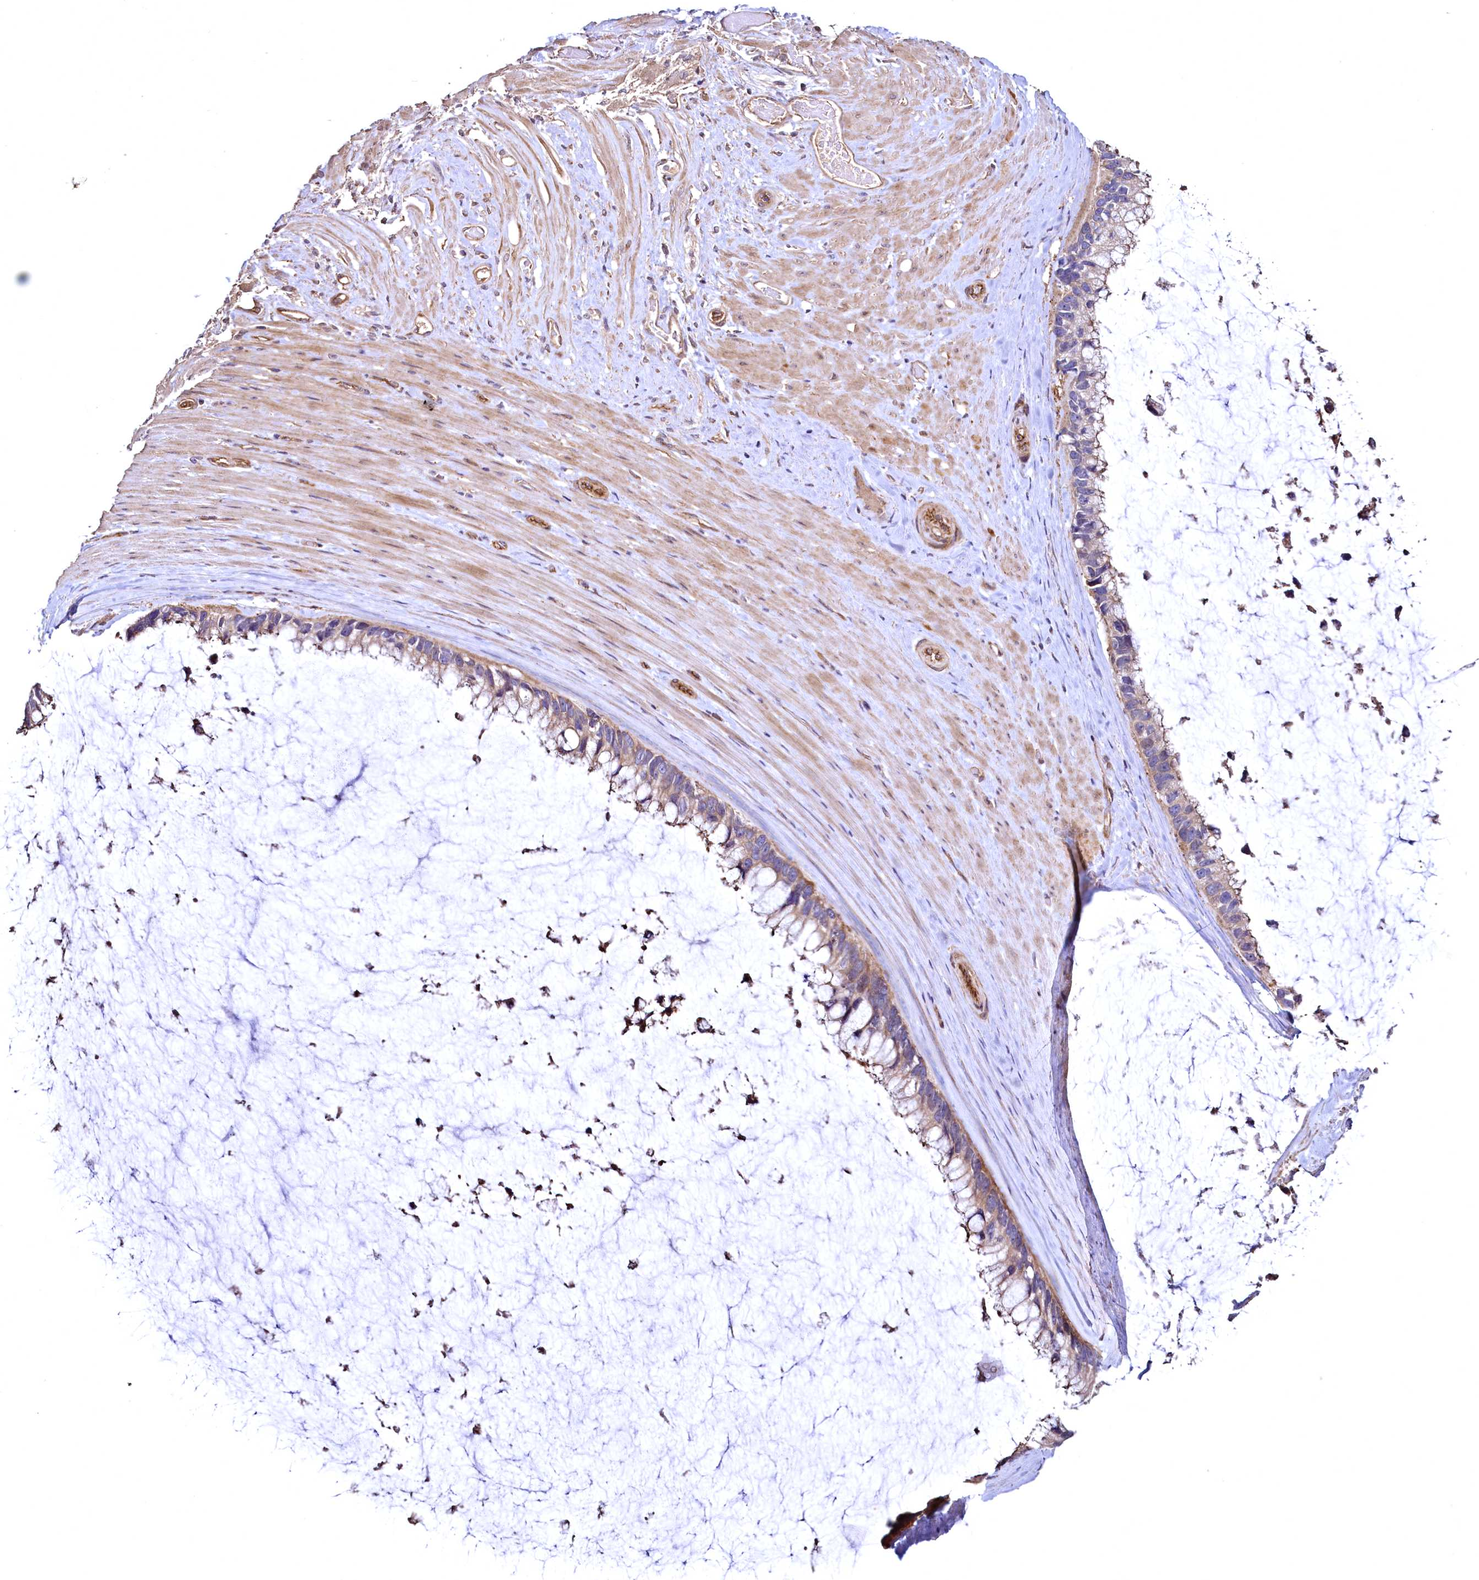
{"staining": {"intensity": "moderate", "quantity": ">75%", "location": "cytoplasmic/membranous"}, "tissue": "ovarian cancer", "cell_type": "Tumor cells", "image_type": "cancer", "snomed": [{"axis": "morphology", "description": "Cystadenocarcinoma, mucinous, NOS"}, {"axis": "topography", "description": "Ovary"}], "caption": "Approximately >75% of tumor cells in ovarian mucinous cystadenocarcinoma reveal moderate cytoplasmic/membranous protein positivity as visualized by brown immunohistochemical staining.", "gene": "TBCEL", "patient": {"sex": "female", "age": 39}}